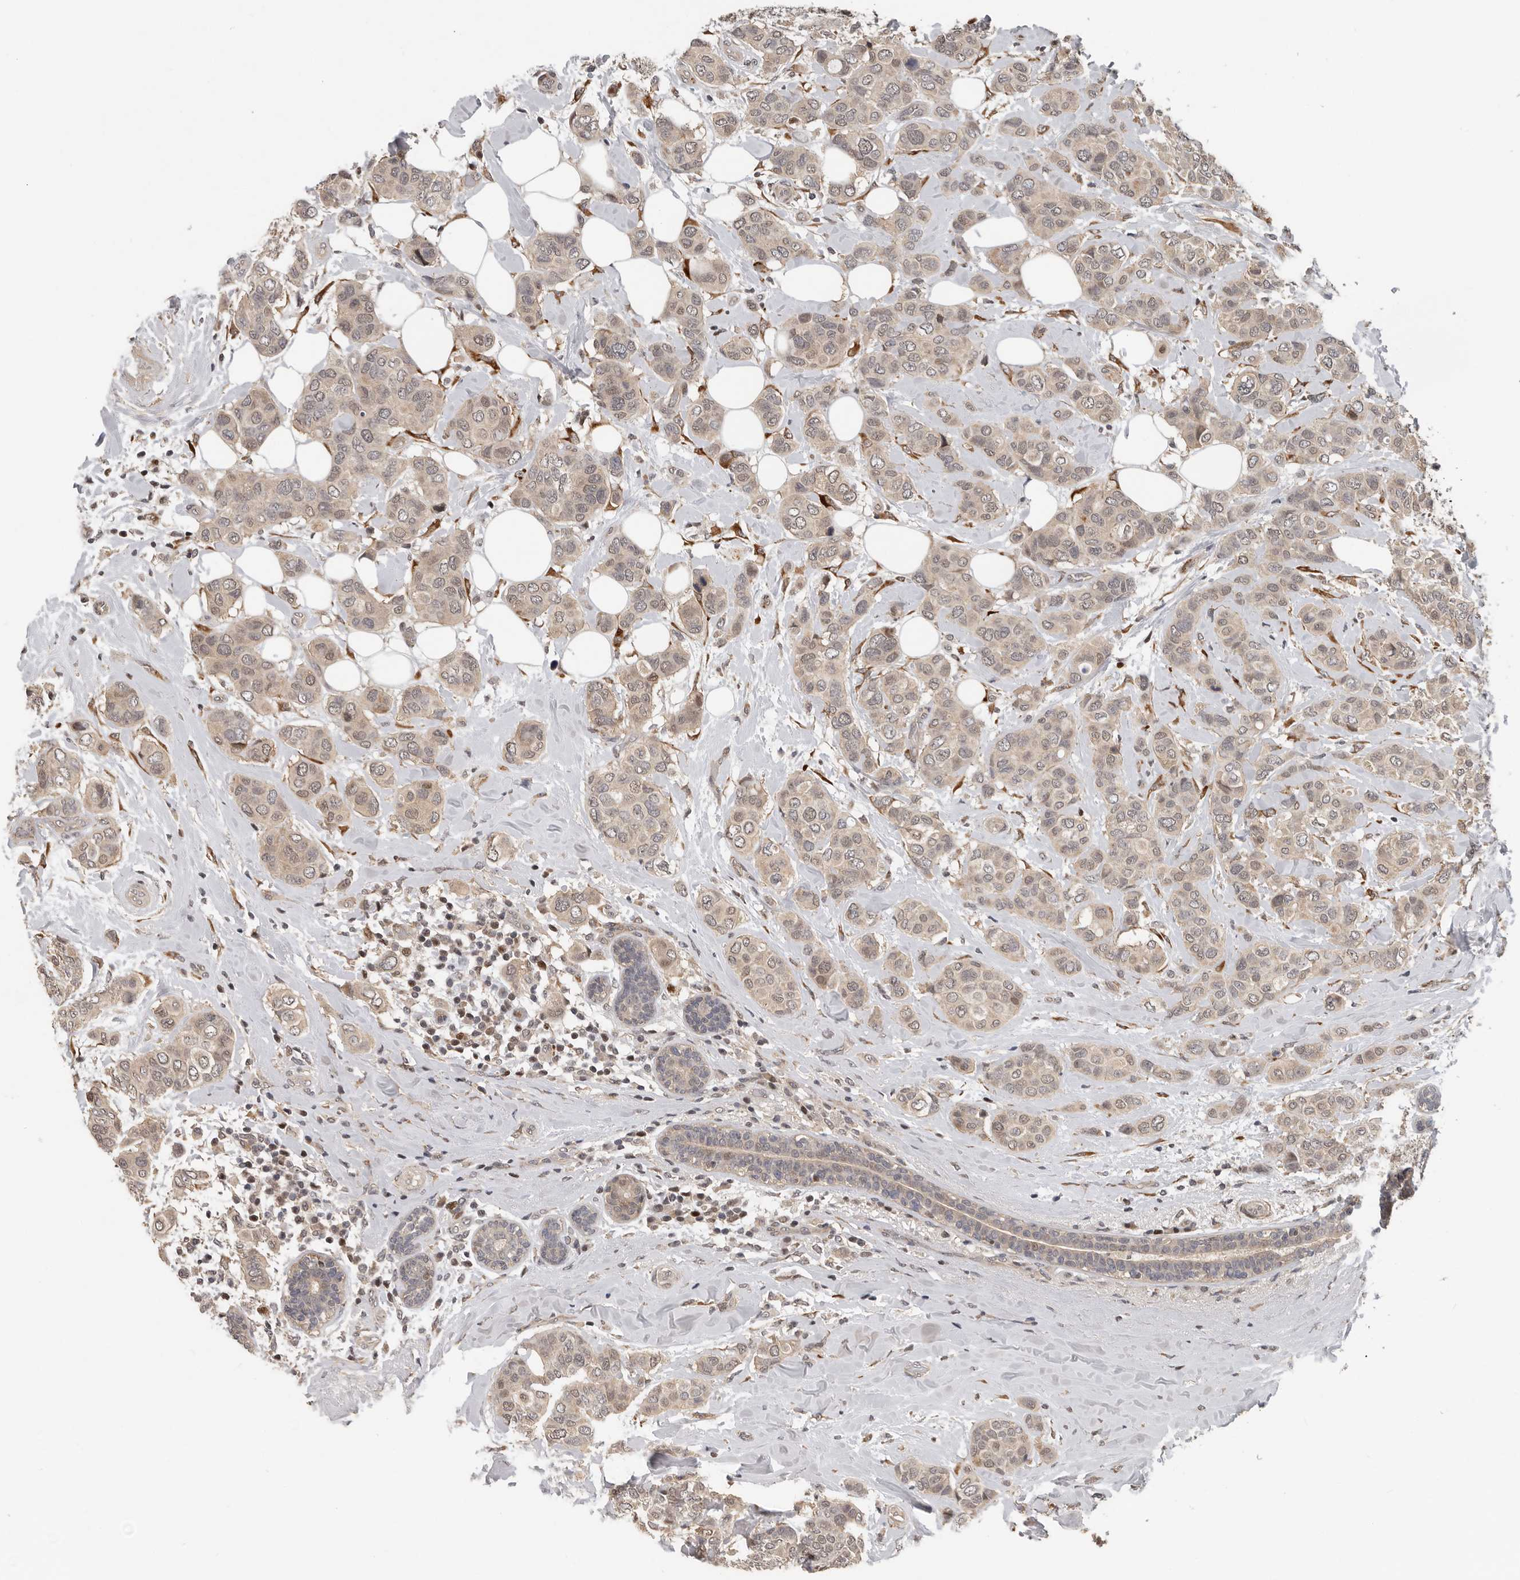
{"staining": {"intensity": "weak", "quantity": ">75%", "location": "cytoplasmic/membranous,nuclear"}, "tissue": "breast cancer", "cell_type": "Tumor cells", "image_type": "cancer", "snomed": [{"axis": "morphology", "description": "Lobular carcinoma"}, {"axis": "topography", "description": "Breast"}], "caption": "IHC (DAB) staining of human lobular carcinoma (breast) shows weak cytoplasmic/membranous and nuclear protein staining in approximately >75% of tumor cells. (DAB IHC, brown staining for protein, blue staining for nuclei).", "gene": "HENMT1", "patient": {"sex": "female", "age": 51}}